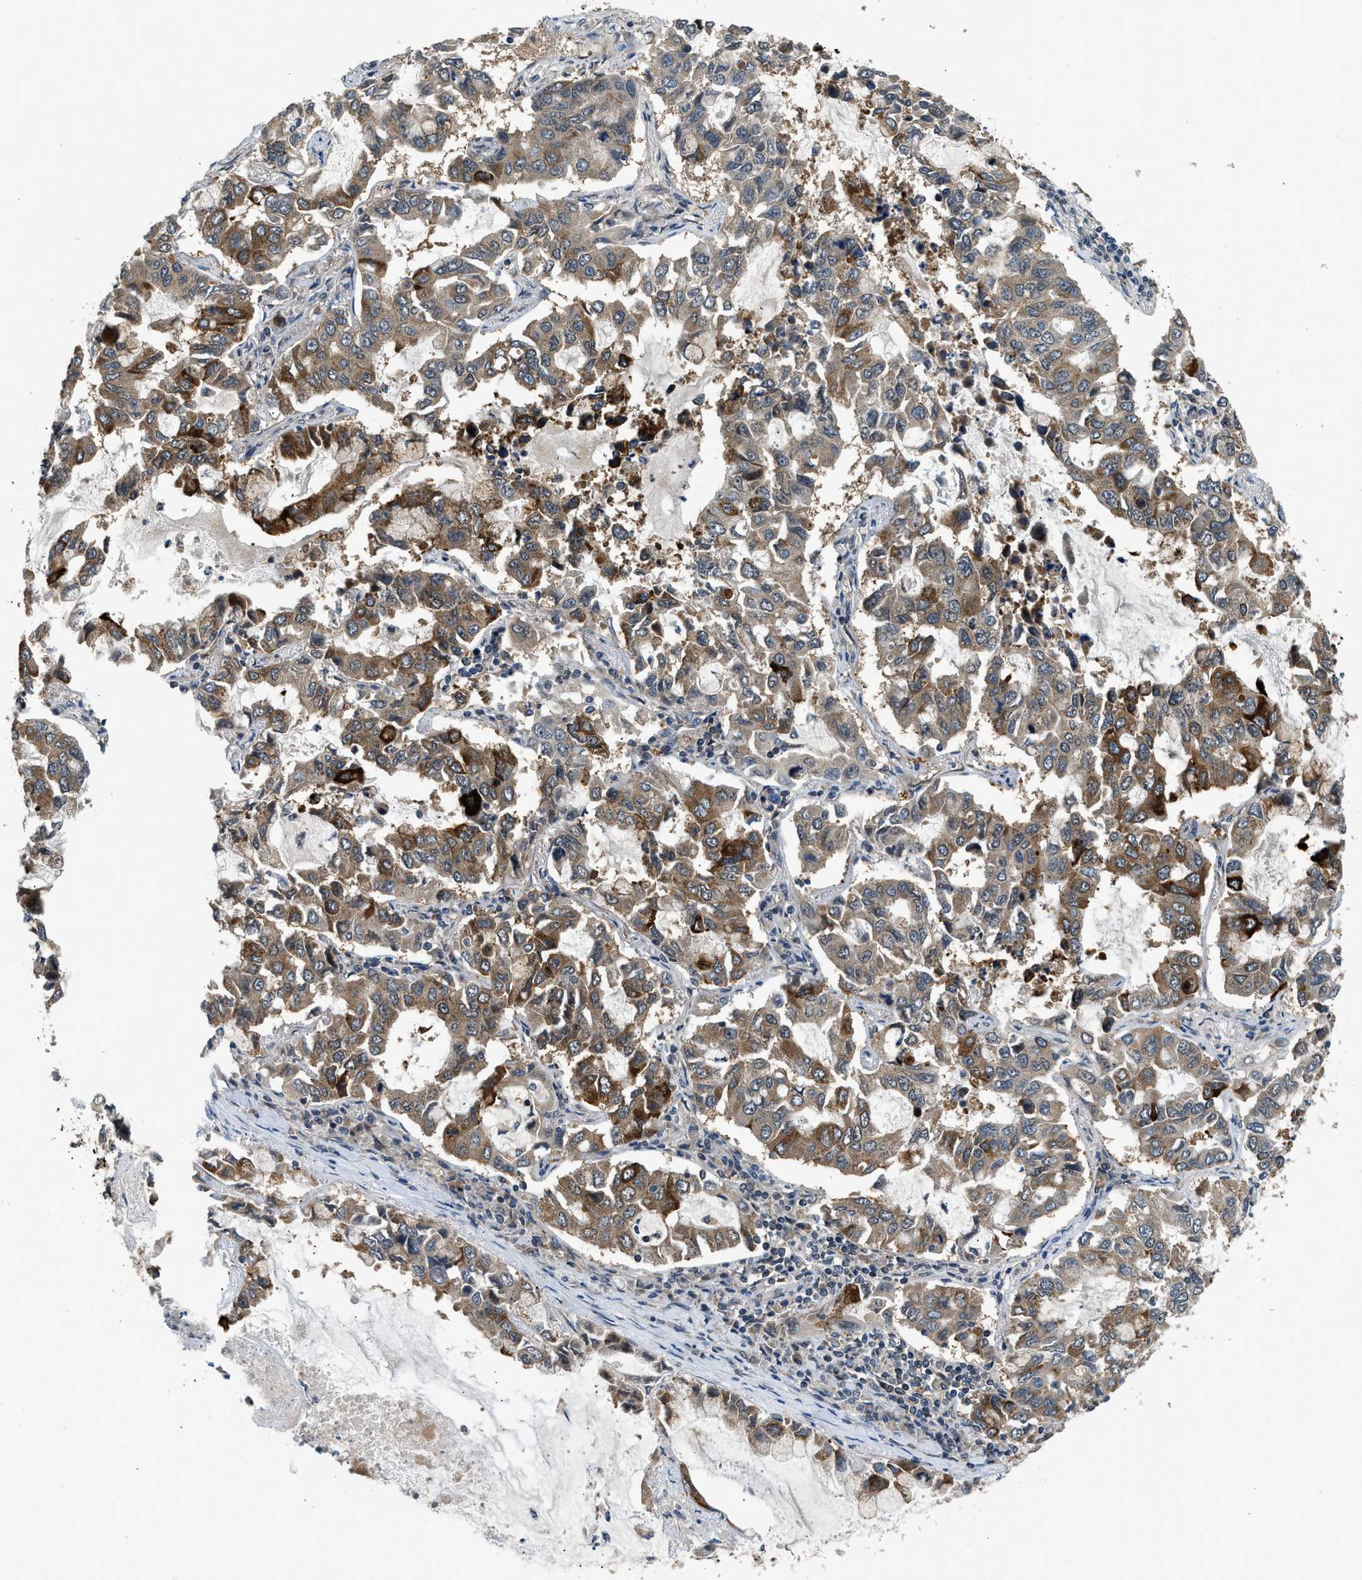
{"staining": {"intensity": "strong", "quantity": ">75%", "location": "cytoplasmic/membranous"}, "tissue": "lung cancer", "cell_type": "Tumor cells", "image_type": "cancer", "snomed": [{"axis": "morphology", "description": "Adenocarcinoma, NOS"}, {"axis": "topography", "description": "Lung"}], "caption": "DAB (3,3'-diaminobenzidine) immunohistochemical staining of human lung cancer (adenocarcinoma) displays strong cytoplasmic/membranous protein staining in about >75% of tumor cells.", "gene": "IL3RA", "patient": {"sex": "male", "age": 64}}